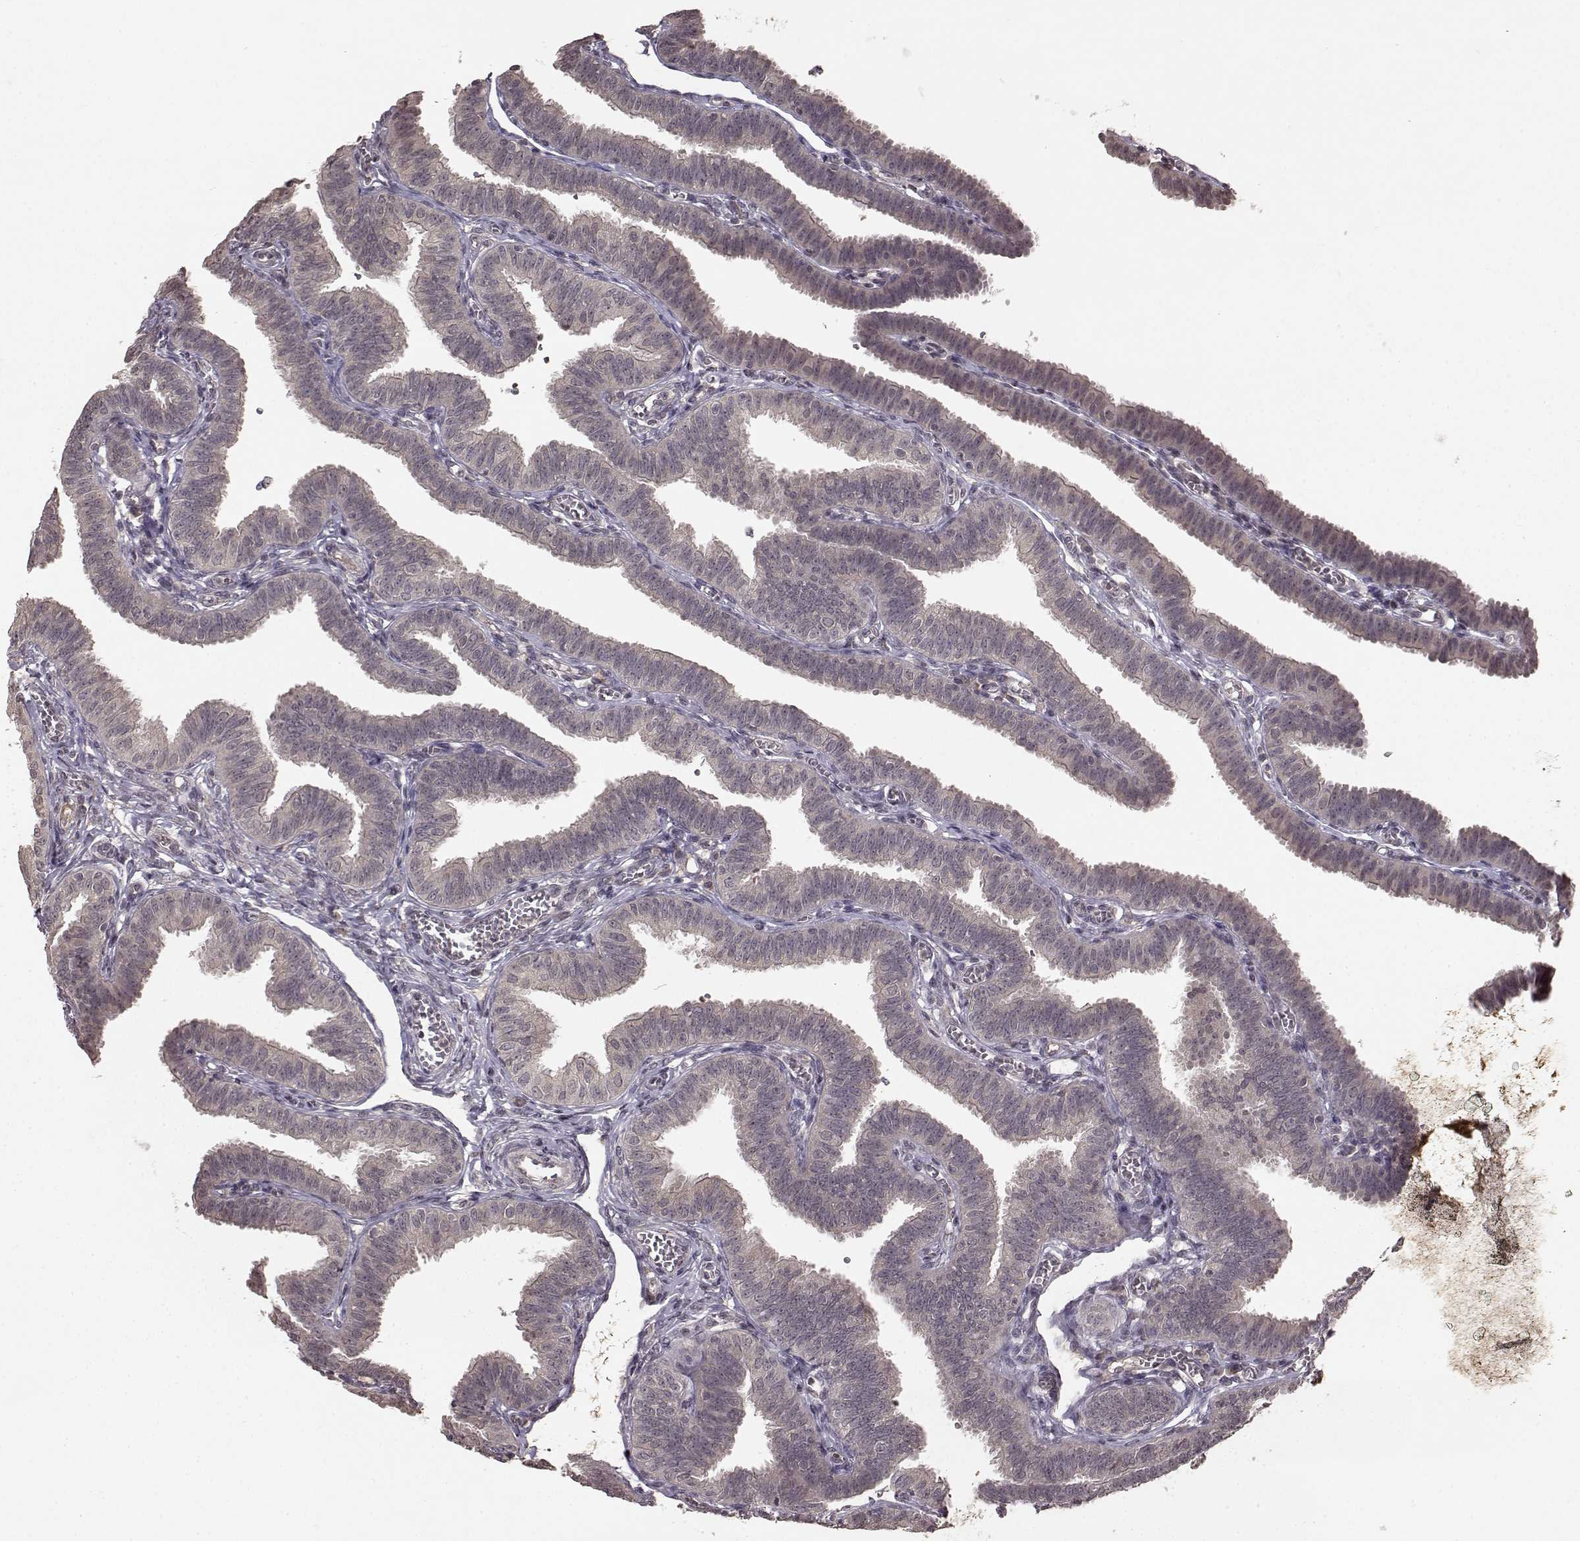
{"staining": {"intensity": "negative", "quantity": "none", "location": "none"}, "tissue": "fallopian tube", "cell_type": "Glandular cells", "image_type": "normal", "snomed": [{"axis": "morphology", "description": "Normal tissue, NOS"}, {"axis": "topography", "description": "Fallopian tube"}], "caption": "An IHC photomicrograph of benign fallopian tube is shown. There is no staining in glandular cells of fallopian tube.", "gene": "NTRK2", "patient": {"sex": "female", "age": 25}}